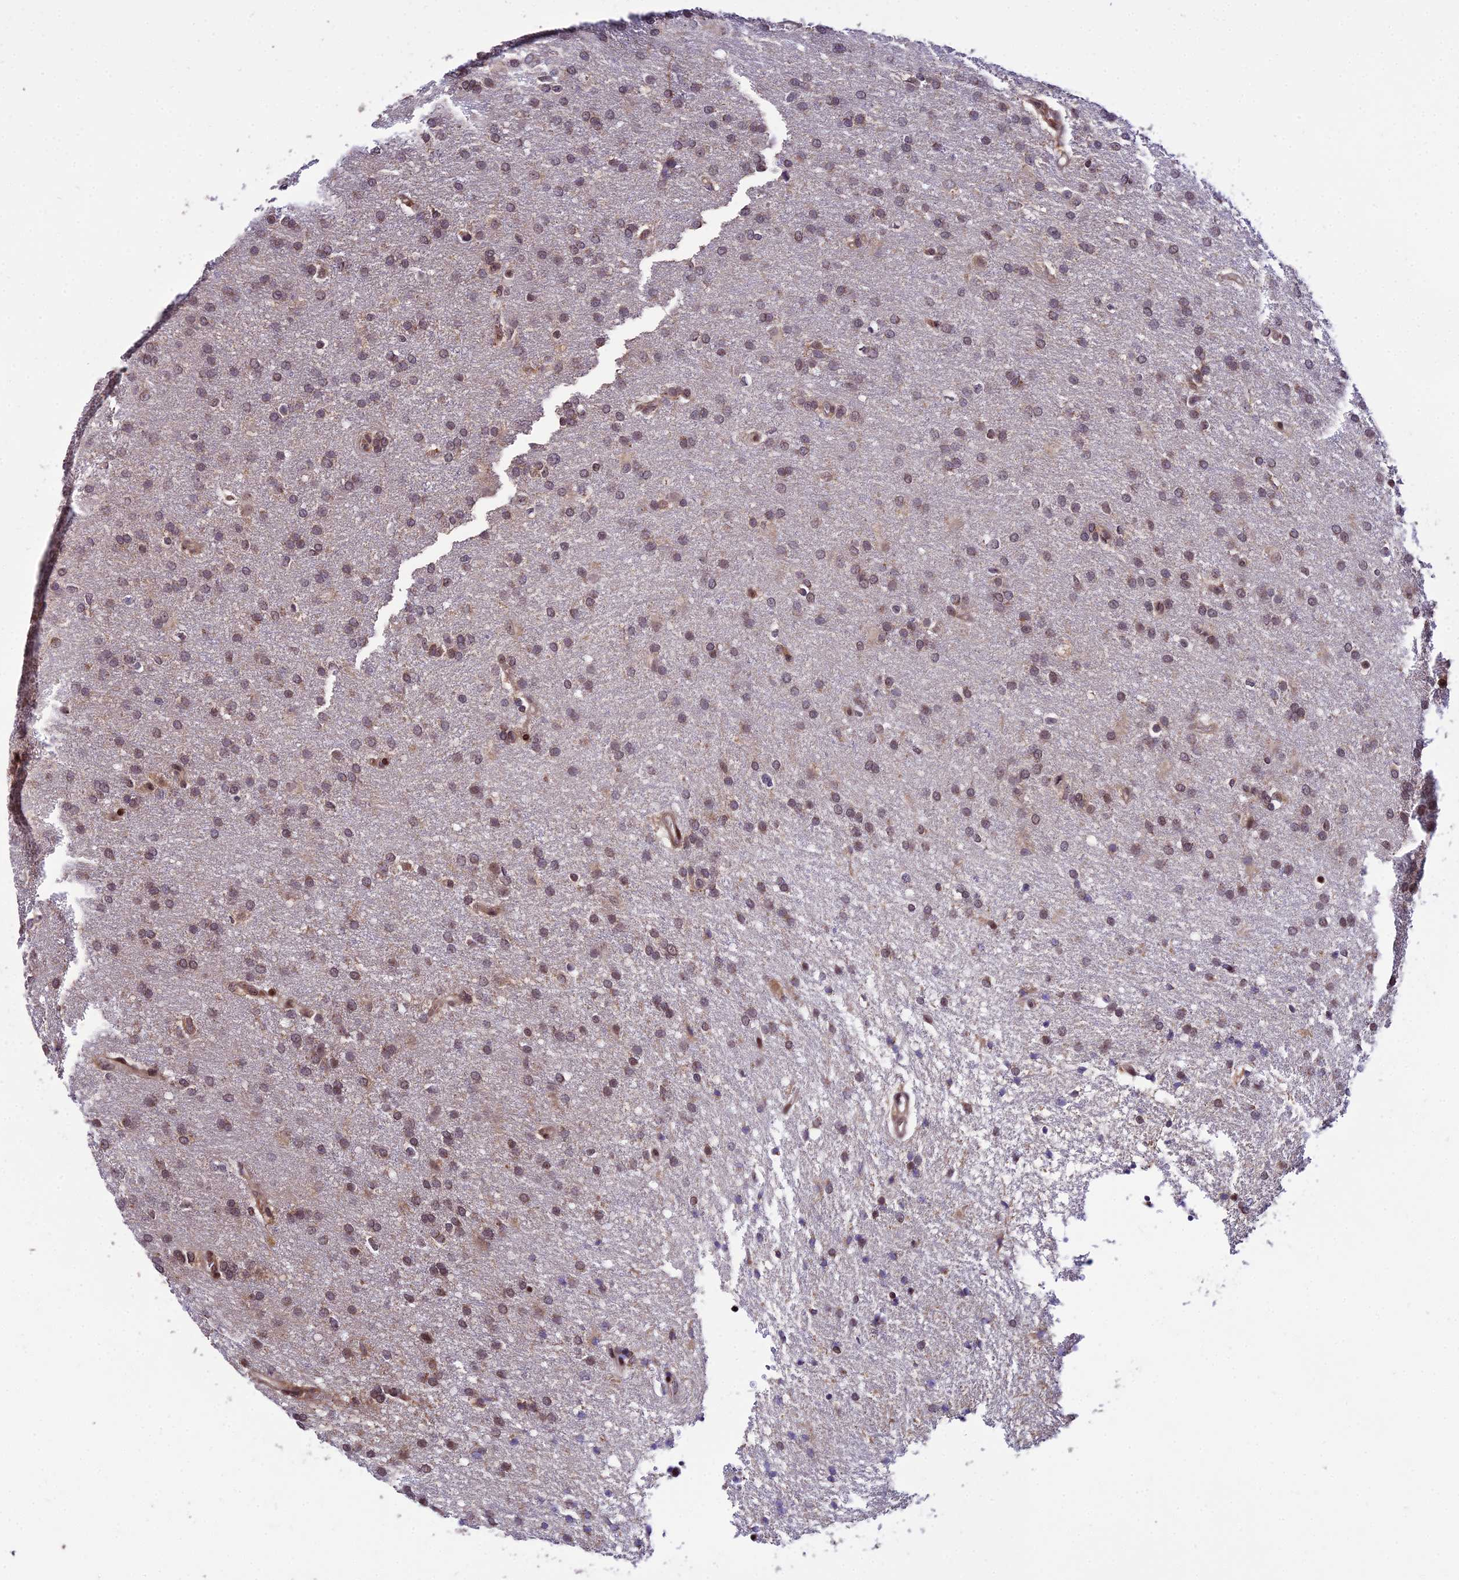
{"staining": {"intensity": "weak", "quantity": ">75%", "location": "nuclear"}, "tissue": "glioma", "cell_type": "Tumor cells", "image_type": "cancer", "snomed": [{"axis": "morphology", "description": "Glioma, malignant, High grade"}, {"axis": "topography", "description": "Brain"}], "caption": "DAB (3,3'-diaminobenzidine) immunohistochemical staining of glioma reveals weak nuclear protein expression in approximately >75% of tumor cells.", "gene": "CIB3", "patient": {"sex": "male", "age": 72}}